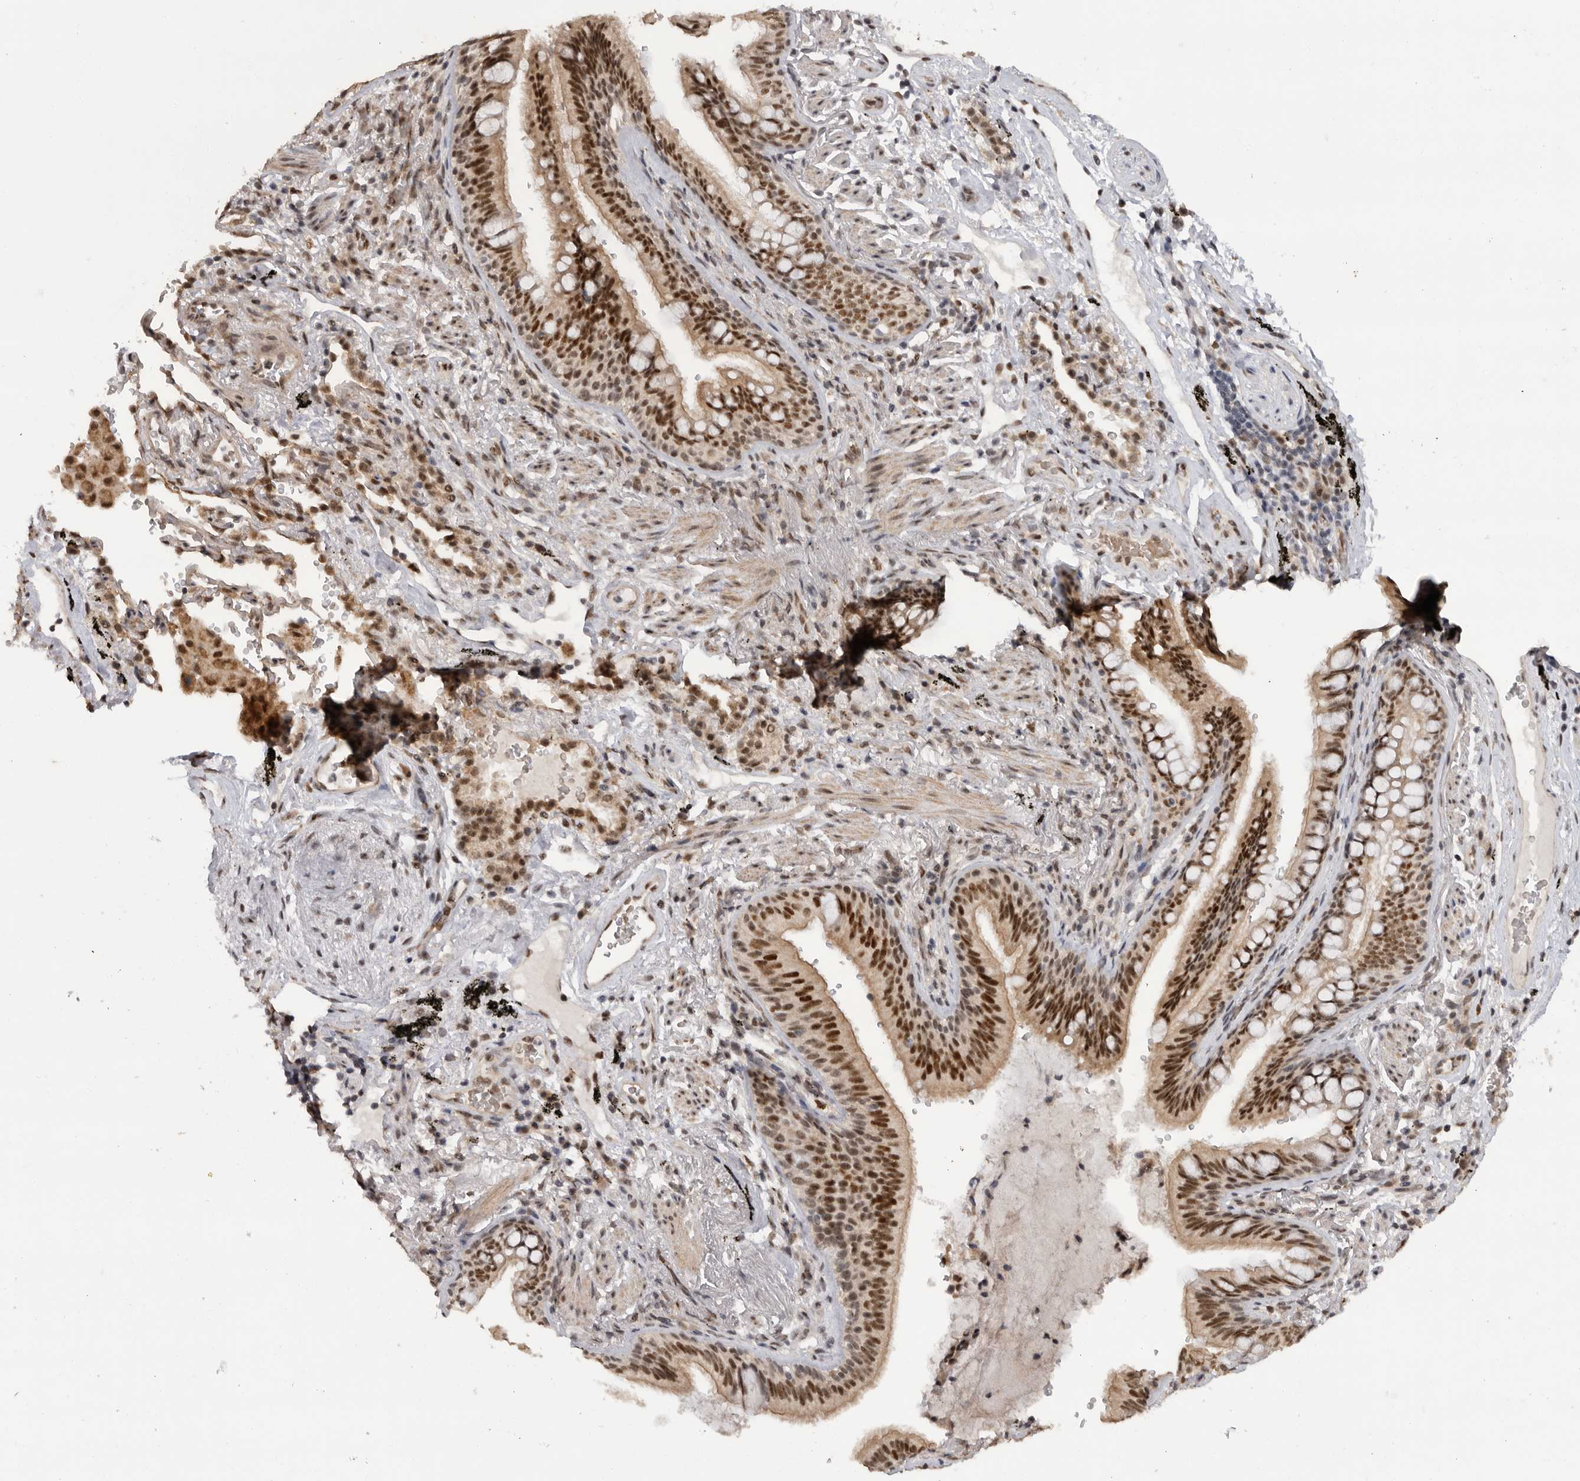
{"staining": {"intensity": "strong", "quantity": ">75%", "location": "nuclear"}, "tissue": "bronchus", "cell_type": "Respiratory epithelial cells", "image_type": "normal", "snomed": [{"axis": "morphology", "description": "Normal tissue, NOS"}, {"axis": "morphology", "description": "Inflammation, NOS"}, {"axis": "topography", "description": "Bronchus"}], "caption": "The photomicrograph displays a brown stain indicating the presence of a protein in the nuclear of respiratory epithelial cells in bronchus.", "gene": "PPP1R10", "patient": {"sex": "male", "age": 69}}